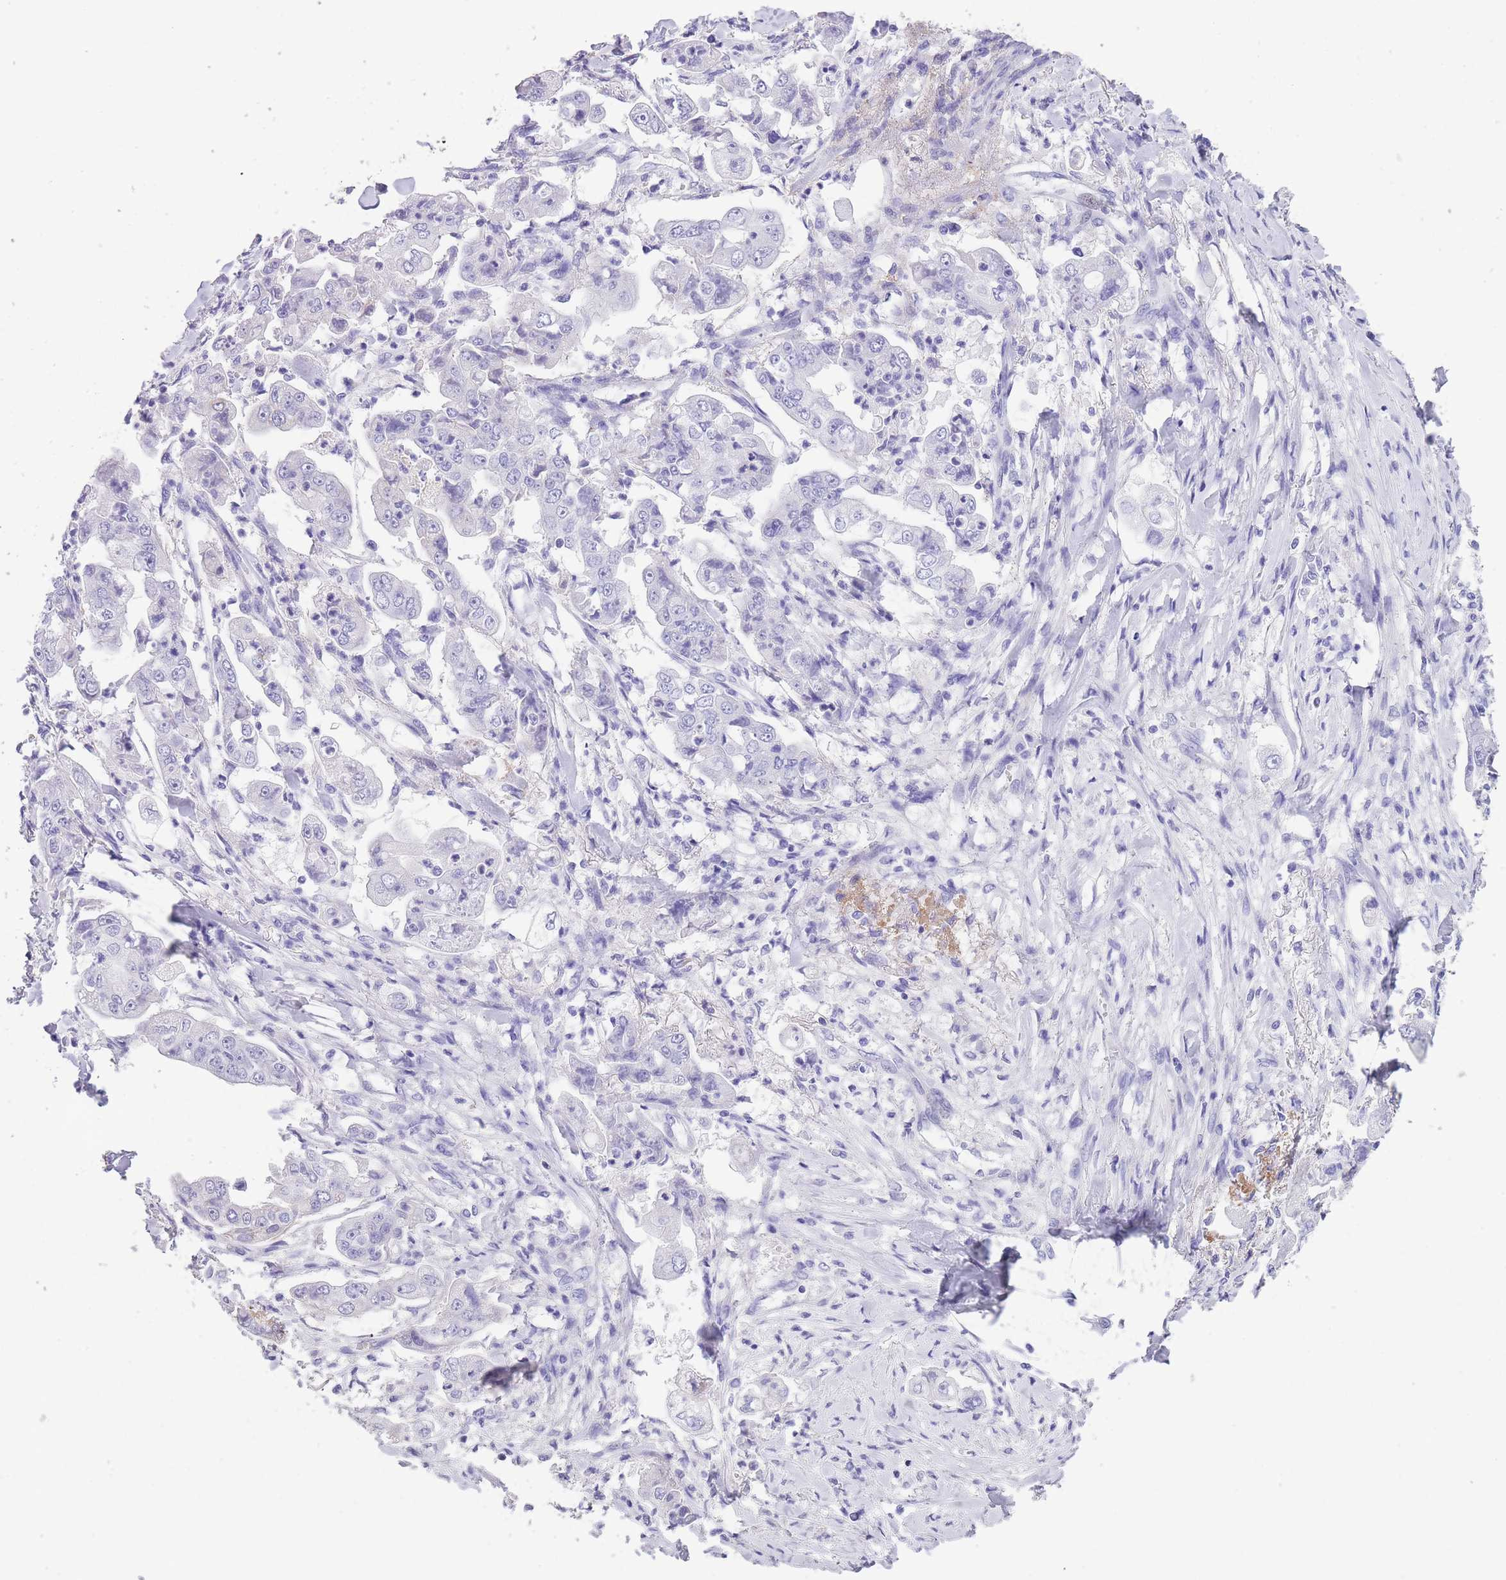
{"staining": {"intensity": "negative", "quantity": "none", "location": "none"}, "tissue": "stomach cancer", "cell_type": "Tumor cells", "image_type": "cancer", "snomed": [{"axis": "morphology", "description": "Adenocarcinoma, NOS"}, {"axis": "topography", "description": "Stomach"}], "caption": "High power microscopy photomicrograph of an immunohistochemistry (IHC) histopathology image of stomach adenocarcinoma, revealing no significant expression in tumor cells.", "gene": "RAI2", "patient": {"sex": "male", "age": 62}}